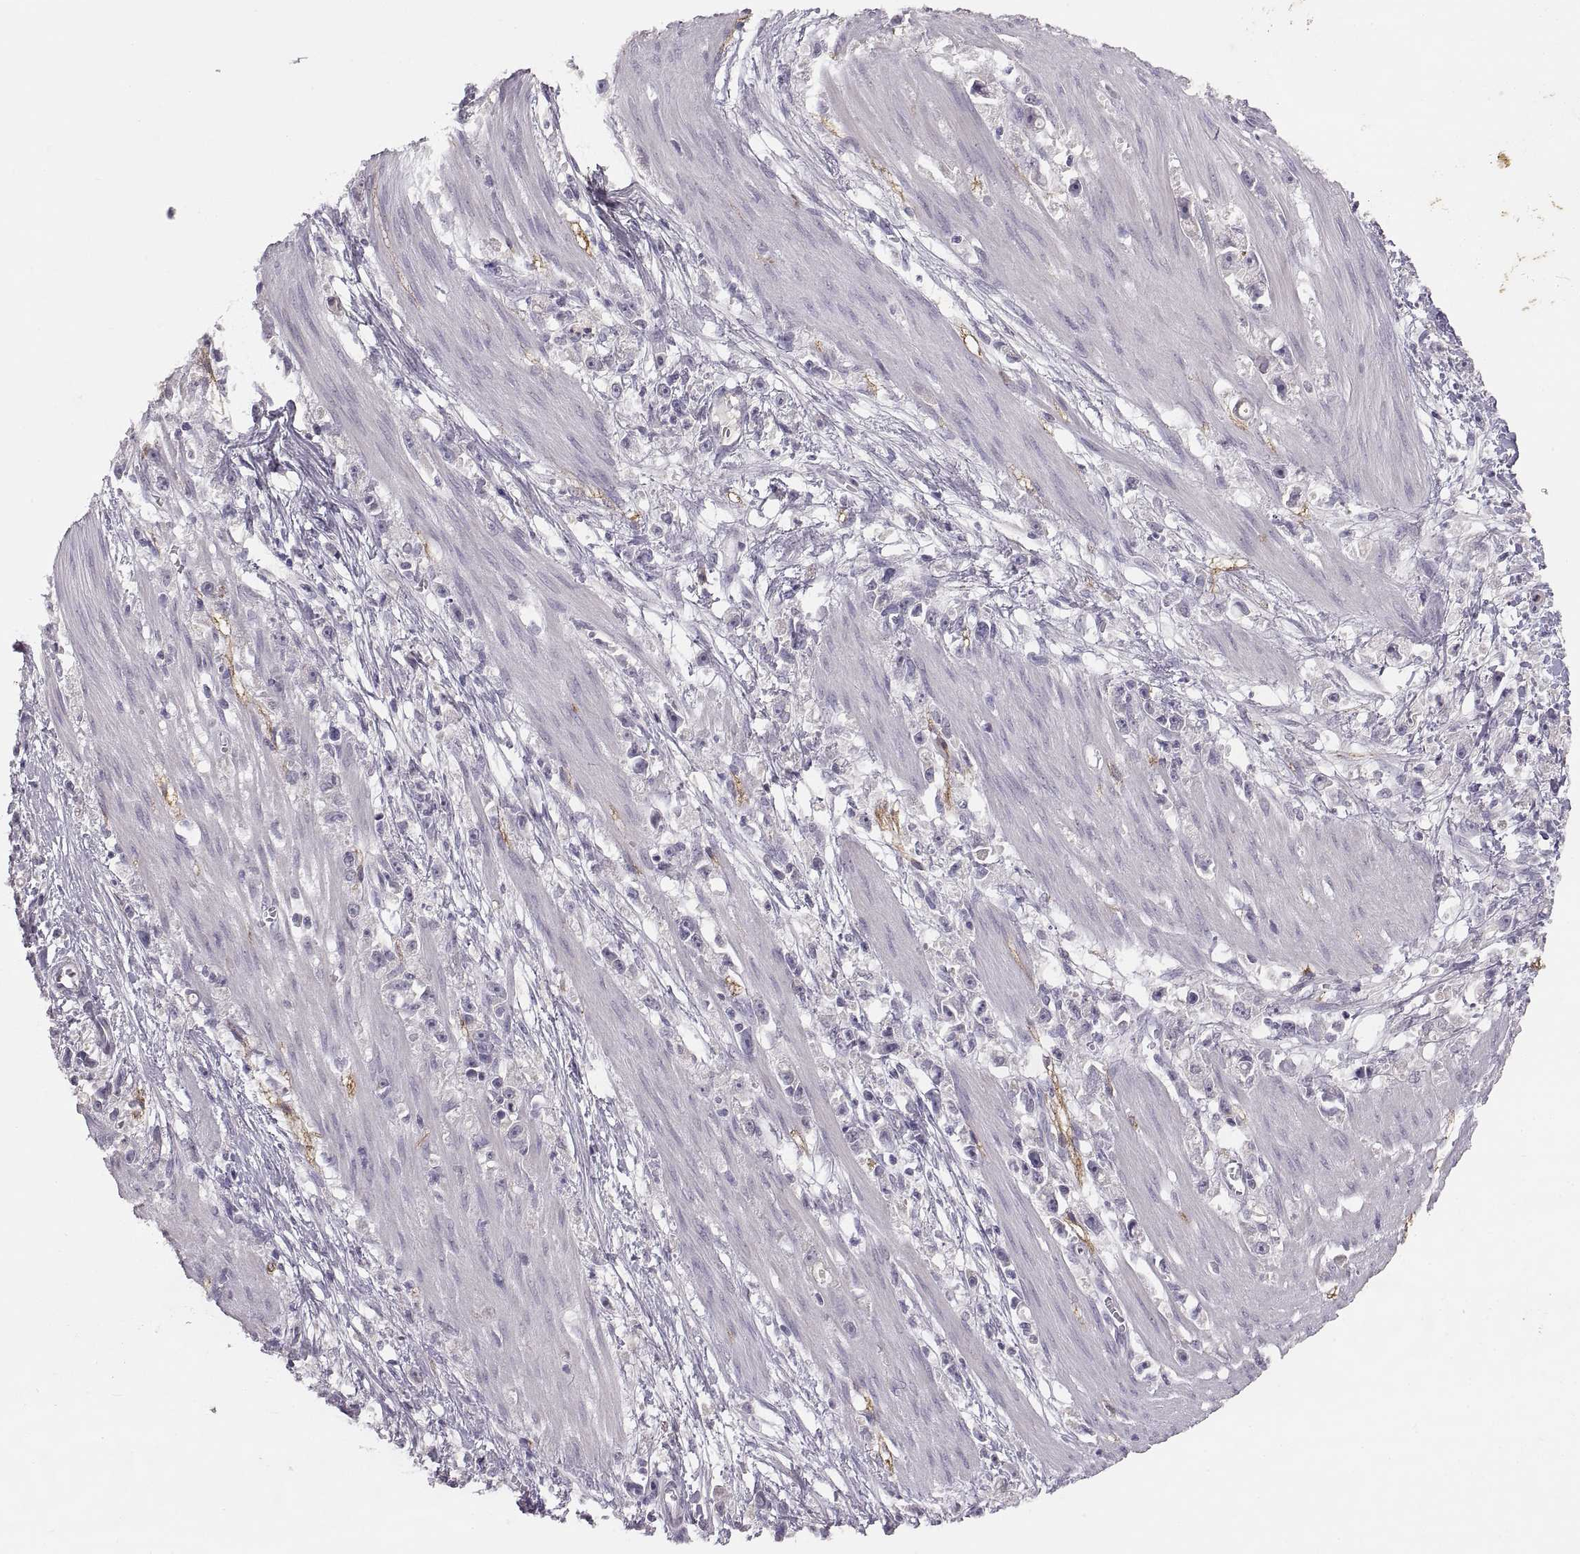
{"staining": {"intensity": "negative", "quantity": "none", "location": "none"}, "tissue": "stomach cancer", "cell_type": "Tumor cells", "image_type": "cancer", "snomed": [{"axis": "morphology", "description": "Adenocarcinoma, NOS"}, {"axis": "topography", "description": "Stomach"}], "caption": "The photomicrograph demonstrates no staining of tumor cells in adenocarcinoma (stomach). (DAB (3,3'-diaminobenzidine) IHC with hematoxylin counter stain).", "gene": "CDH2", "patient": {"sex": "female", "age": 59}}